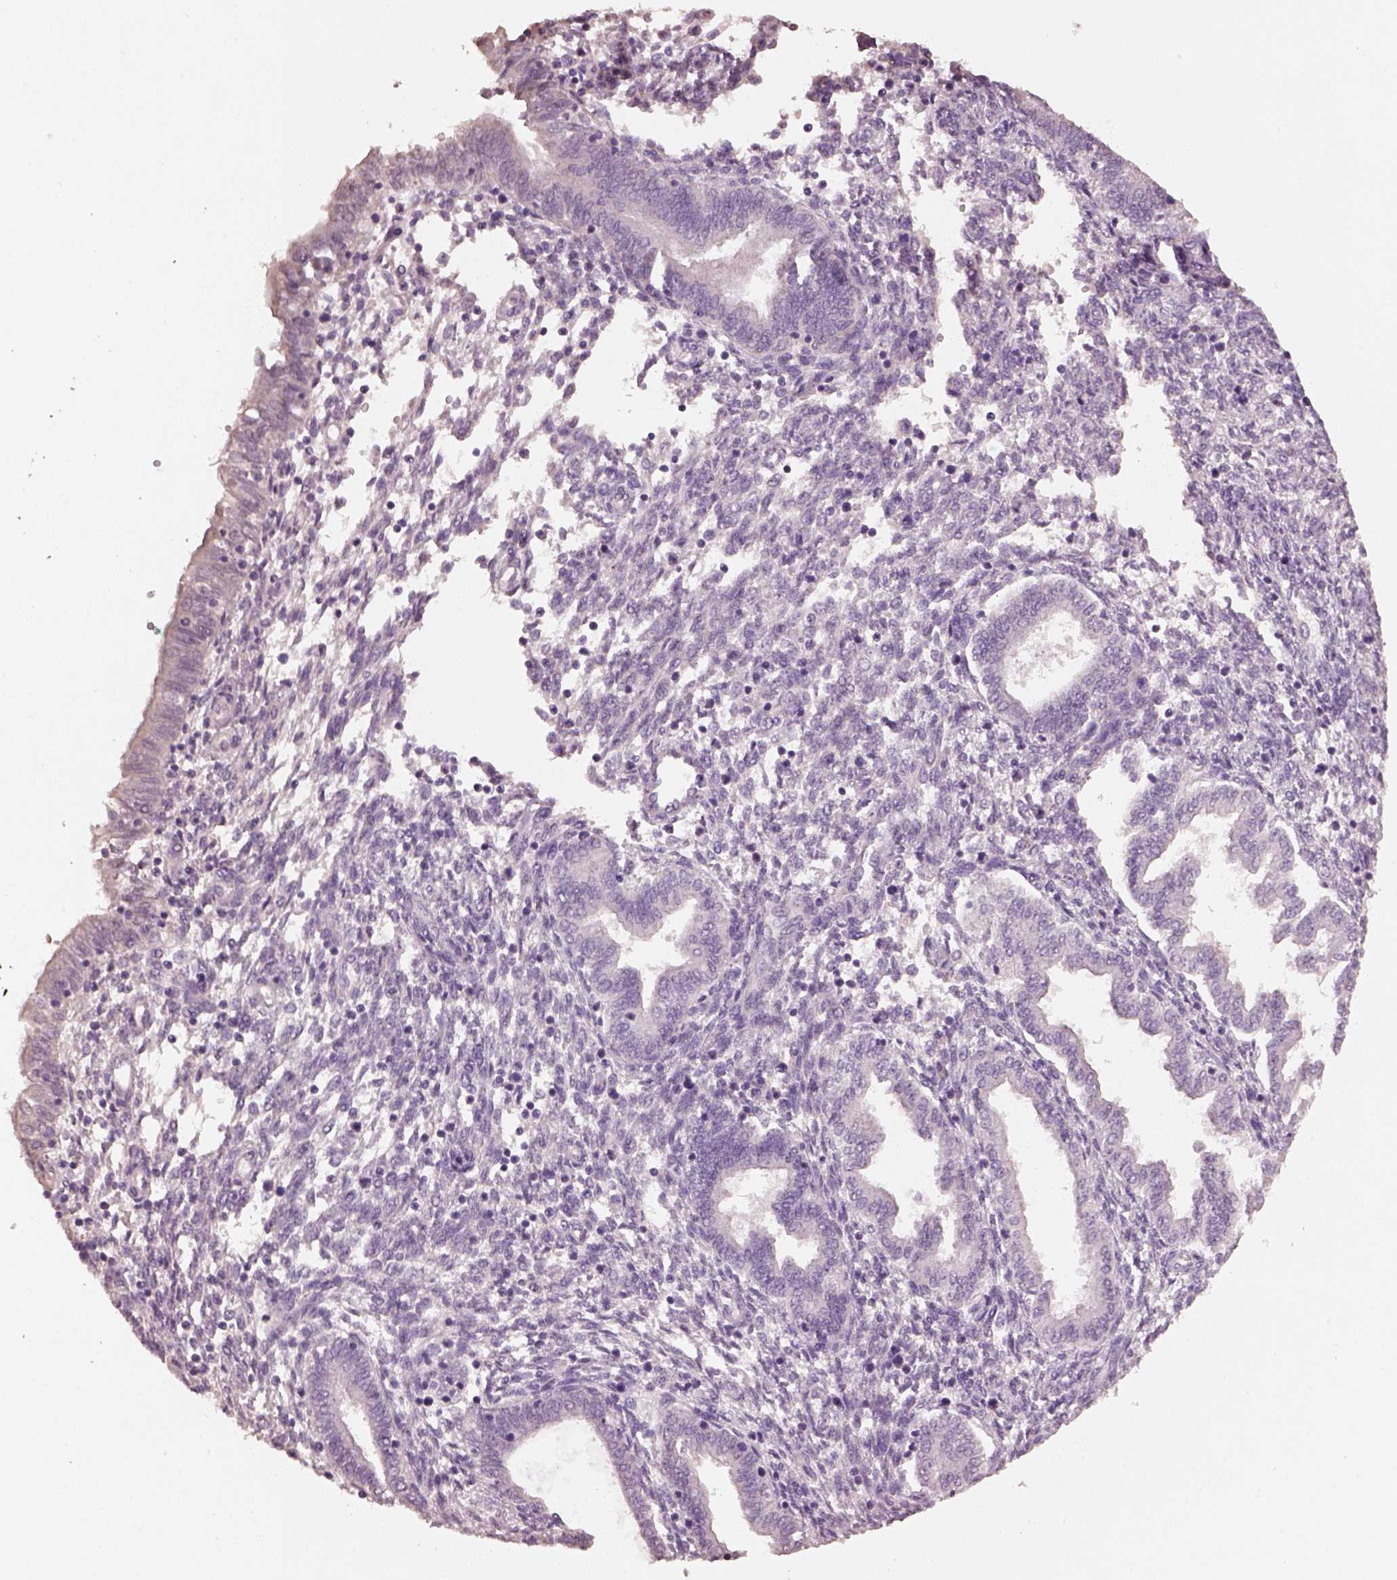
{"staining": {"intensity": "negative", "quantity": "none", "location": "none"}, "tissue": "endometrium", "cell_type": "Cells in endometrial stroma", "image_type": "normal", "snomed": [{"axis": "morphology", "description": "Normal tissue, NOS"}, {"axis": "topography", "description": "Endometrium"}], "caption": "This is an immunohistochemistry (IHC) micrograph of unremarkable endometrium. There is no staining in cells in endometrial stroma.", "gene": "KCNIP3", "patient": {"sex": "female", "age": 42}}